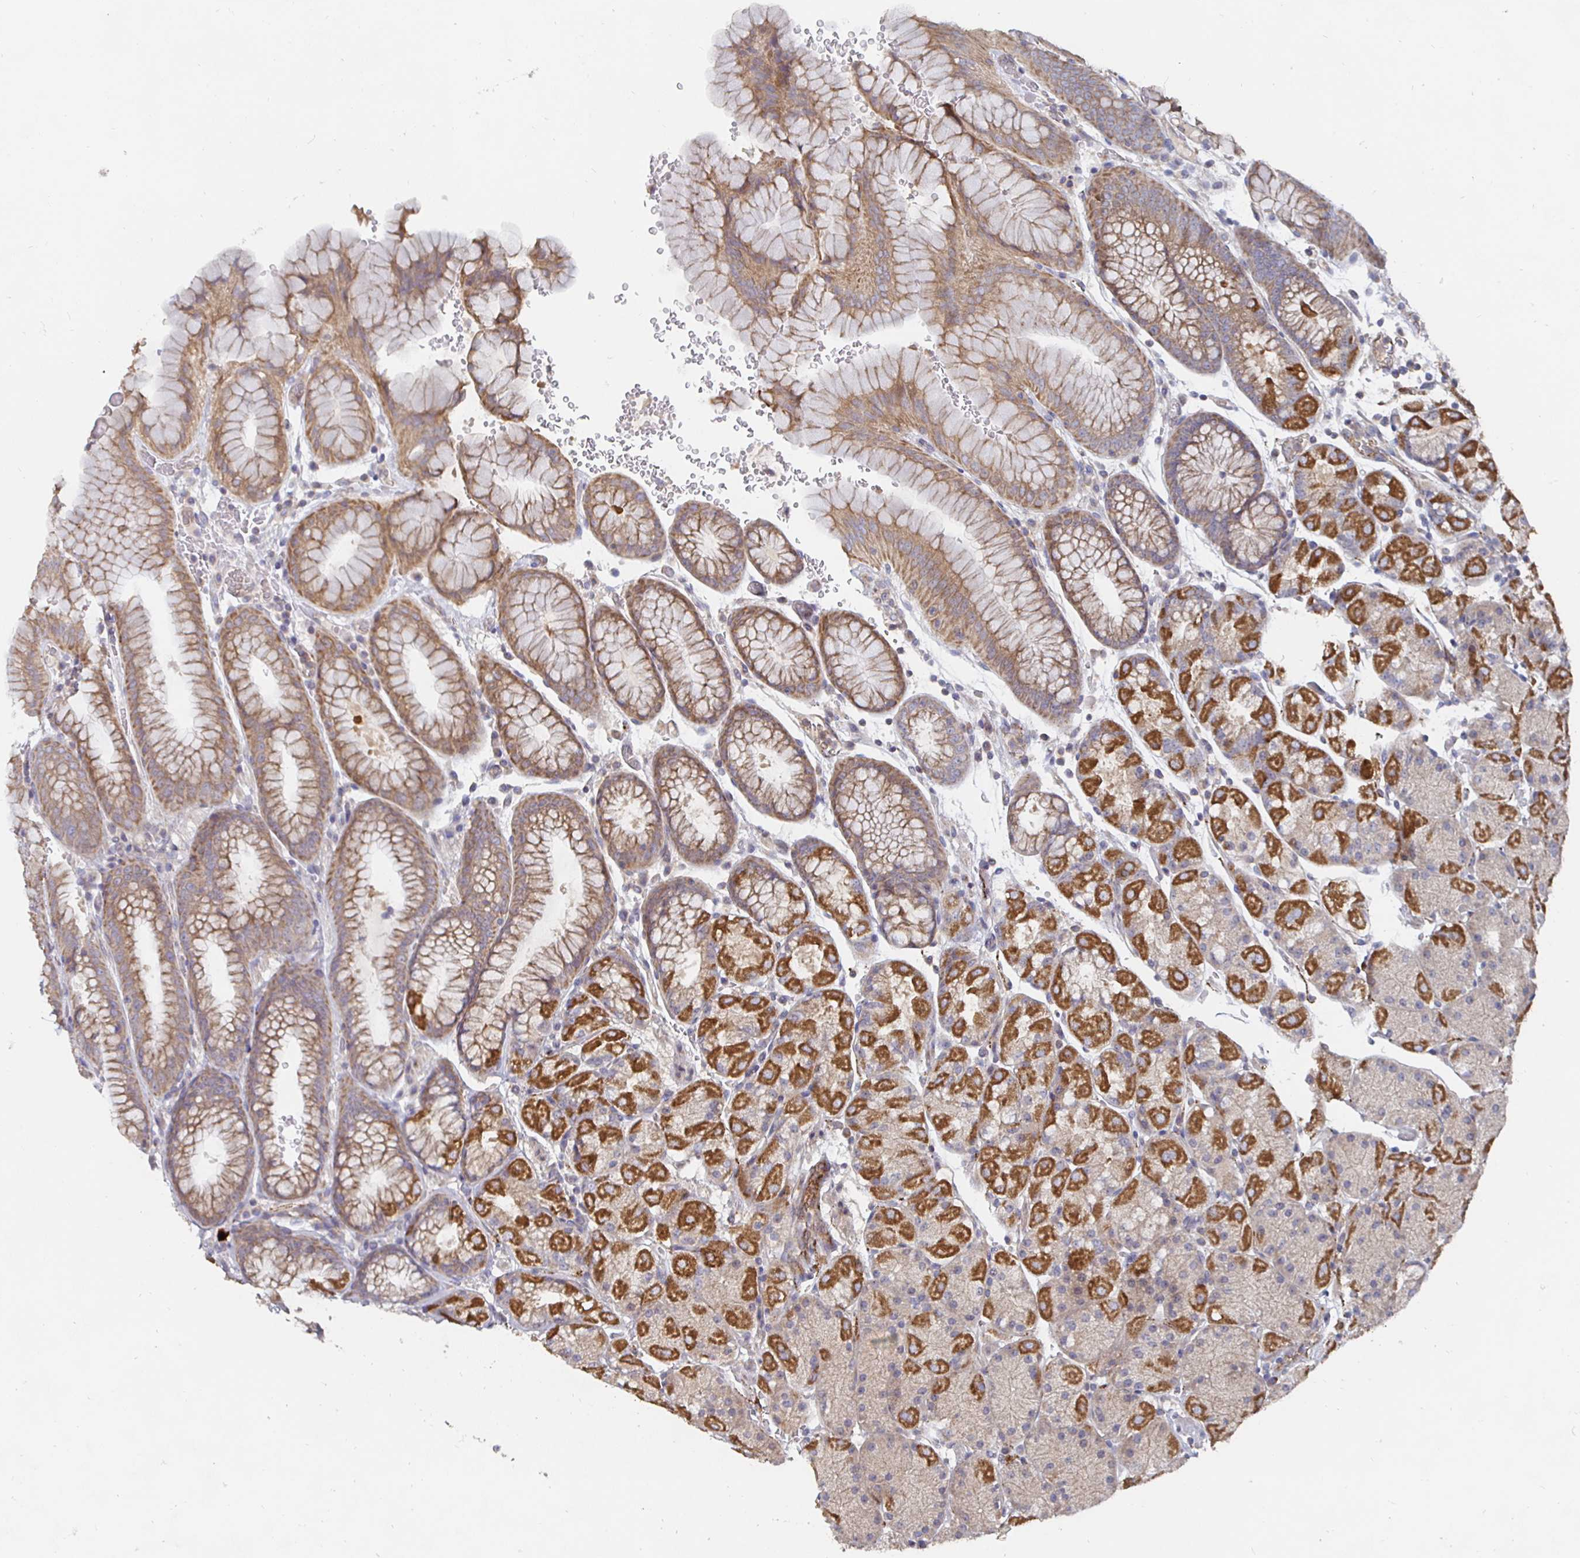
{"staining": {"intensity": "strong", "quantity": "25%-75%", "location": "cytoplasmic/membranous"}, "tissue": "stomach", "cell_type": "Glandular cells", "image_type": "normal", "snomed": [{"axis": "morphology", "description": "Normal tissue, NOS"}, {"axis": "topography", "description": "Stomach, upper"}, {"axis": "topography", "description": "Stomach"}], "caption": "A histopathology image showing strong cytoplasmic/membranous staining in about 25%-75% of glandular cells in unremarkable stomach, as visualized by brown immunohistochemical staining.", "gene": "NRSN1", "patient": {"sex": "male", "age": 76}}